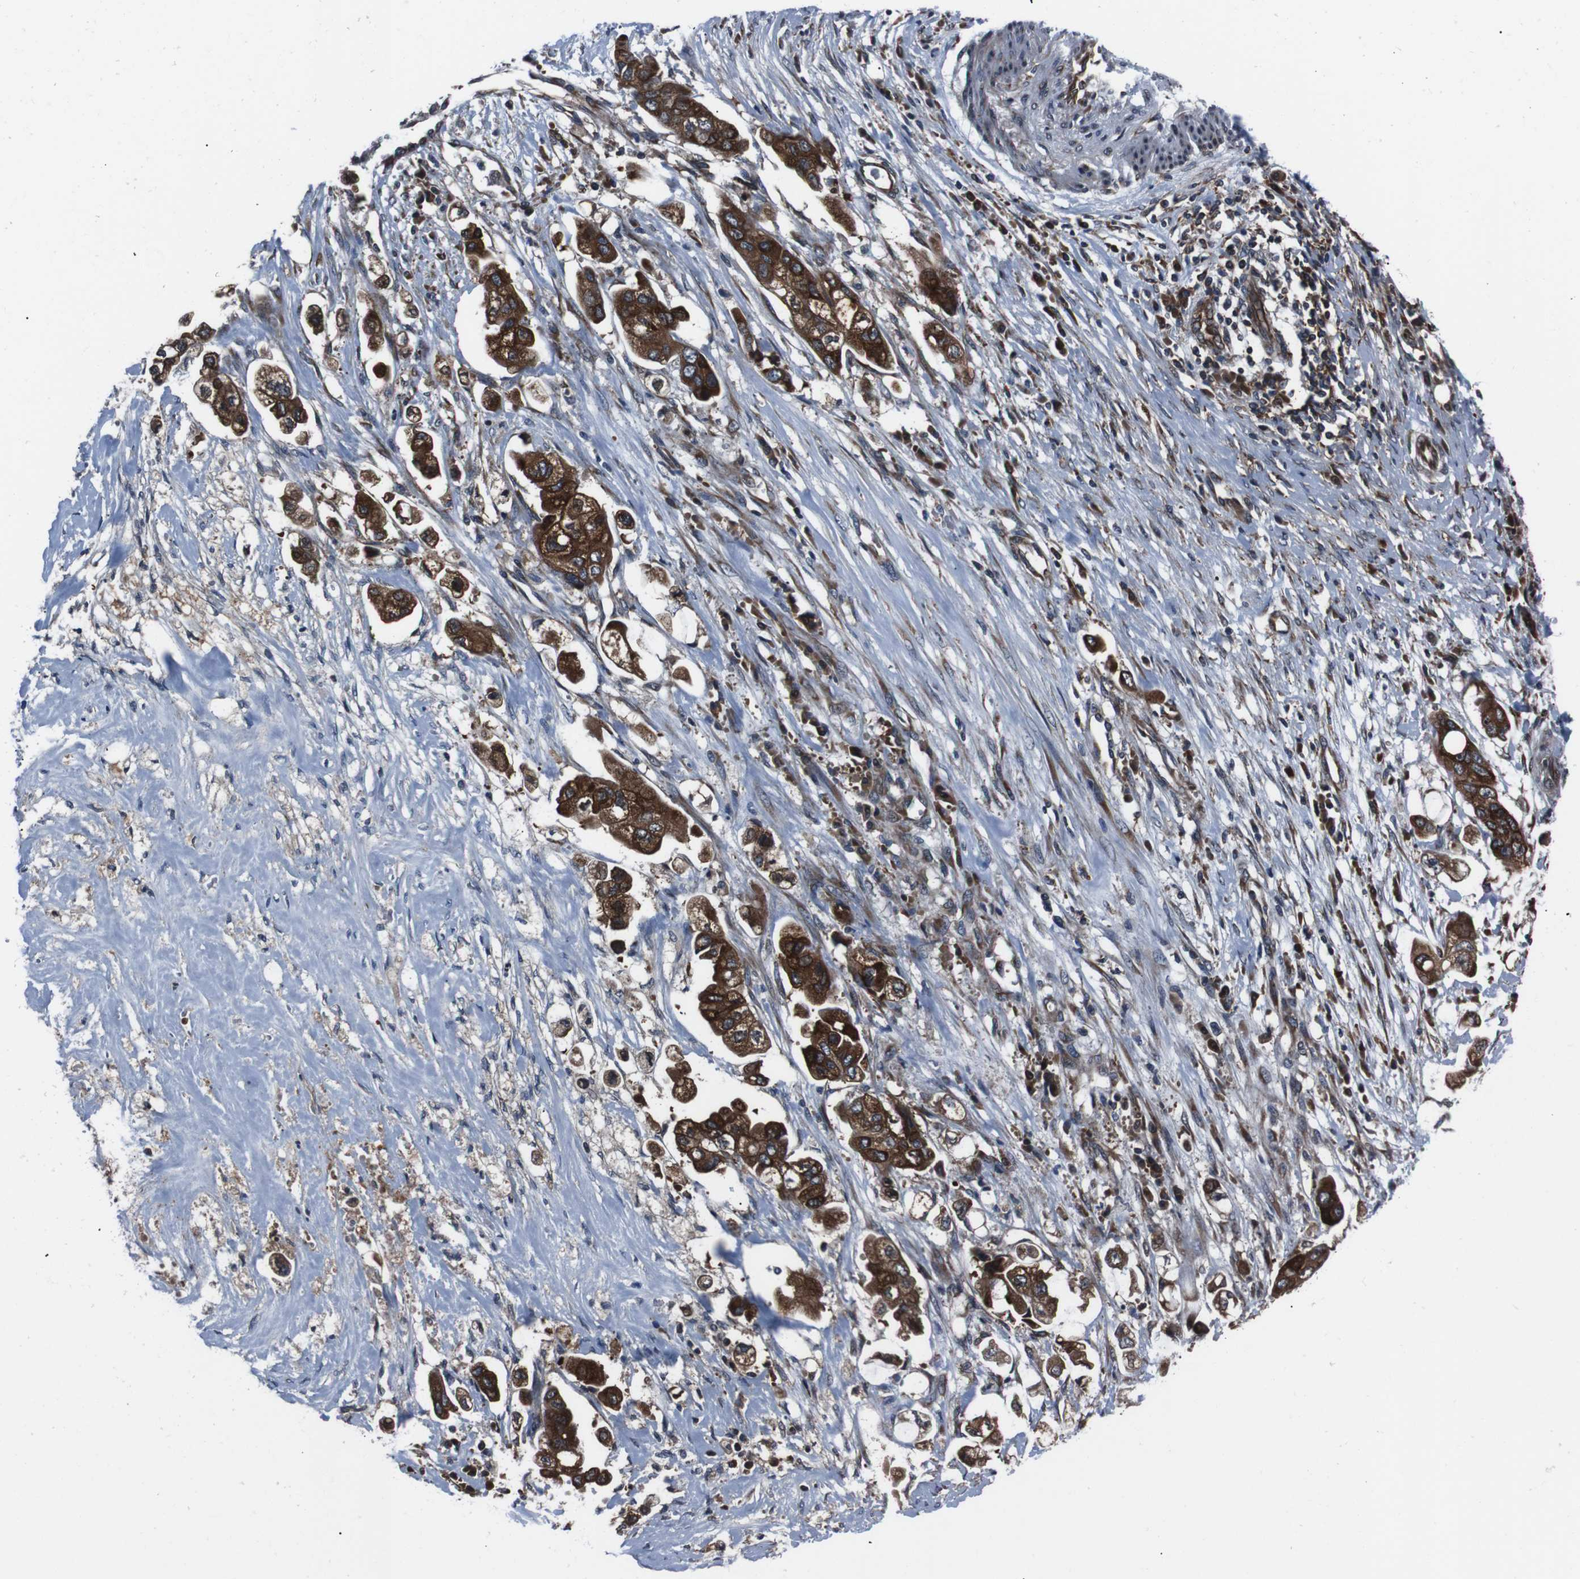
{"staining": {"intensity": "strong", "quantity": ">75%", "location": "cytoplasmic/membranous"}, "tissue": "stomach cancer", "cell_type": "Tumor cells", "image_type": "cancer", "snomed": [{"axis": "morphology", "description": "Adenocarcinoma, NOS"}, {"axis": "topography", "description": "Stomach"}], "caption": "IHC histopathology image of stomach adenocarcinoma stained for a protein (brown), which displays high levels of strong cytoplasmic/membranous positivity in approximately >75% of tumor cells.", "gene": "EIF4A2", "patient": {"sex": "male", "age": 62}}